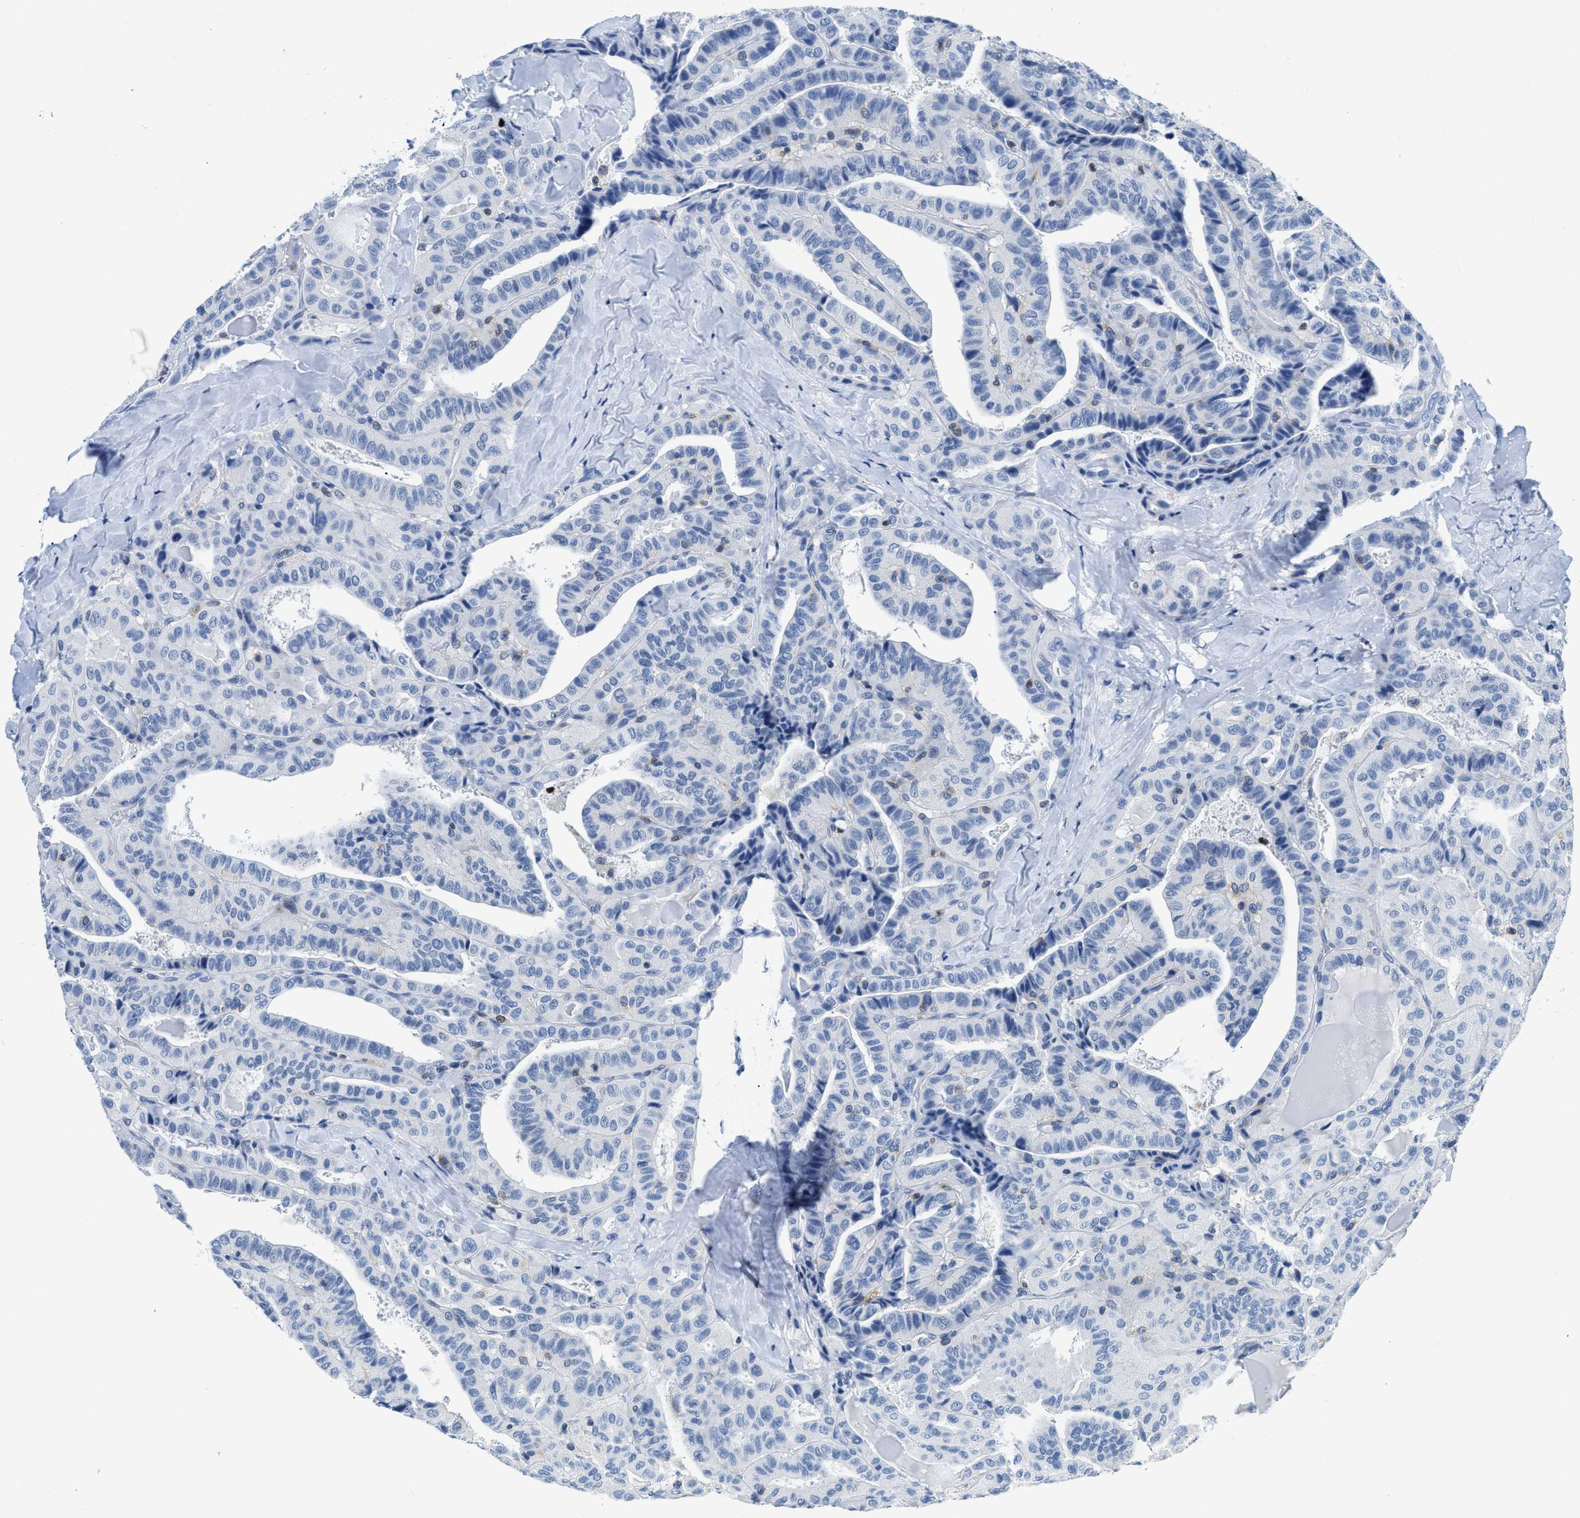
{"staining": {"intensity": "negative", "quantity": "none", "location": "none"}, "tissue": "thyroid cancer", "cell_type": "Tumor cells", "image_type": "cancer", "snomed": [{"axis": "morphology", "description": "Papillary adenocarcinoma, NOS"}, {"axis": "topography", "description": "Thyroid gland"}], "caption": "Immunohistochemical staining of human thyroid papillary adenocarcinoma displays no significant staining in tumor cells.", "gene": "NFATC2", "patient": {"sex": "male", "age": 77}}